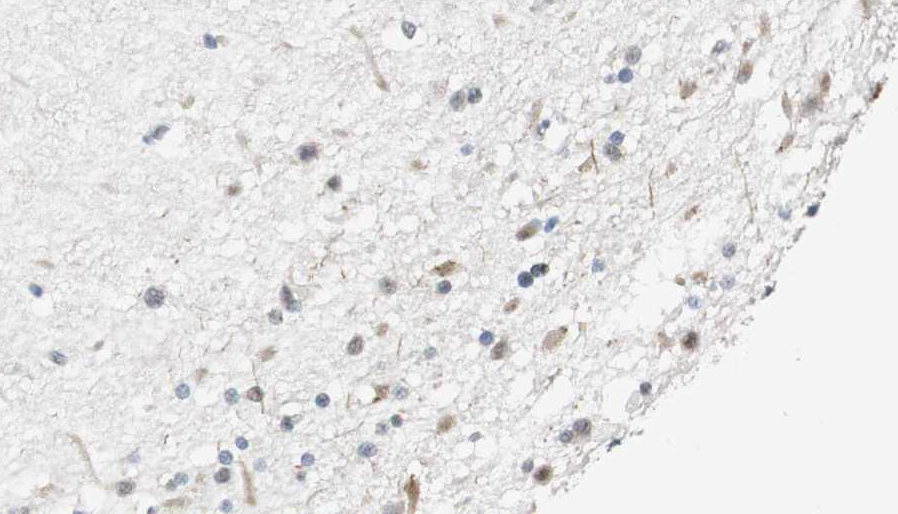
{"staining": {"intensity": "weak", "quantity": "<25%", "location": "nuclear"}, "tissue": "cerebellum", "cell_type": "Cells in molecular layer", "image_type": "normal", "snomed": [{"axis": "morphology", "description": "Normal tissue, NOS"}, {"axis": "topography", "description": "Cerebellum"}], "caption": "Immunohistochemistry (IHC) histopathology image of unremarkable cerebellum: cerebellum stained with DAB (3,3'-diaminobenzidine) reveals no significant protein positivity in cells in molecular layer.", "gene": "AJUBA", "patient": {"sex": "female", "age": 54}}